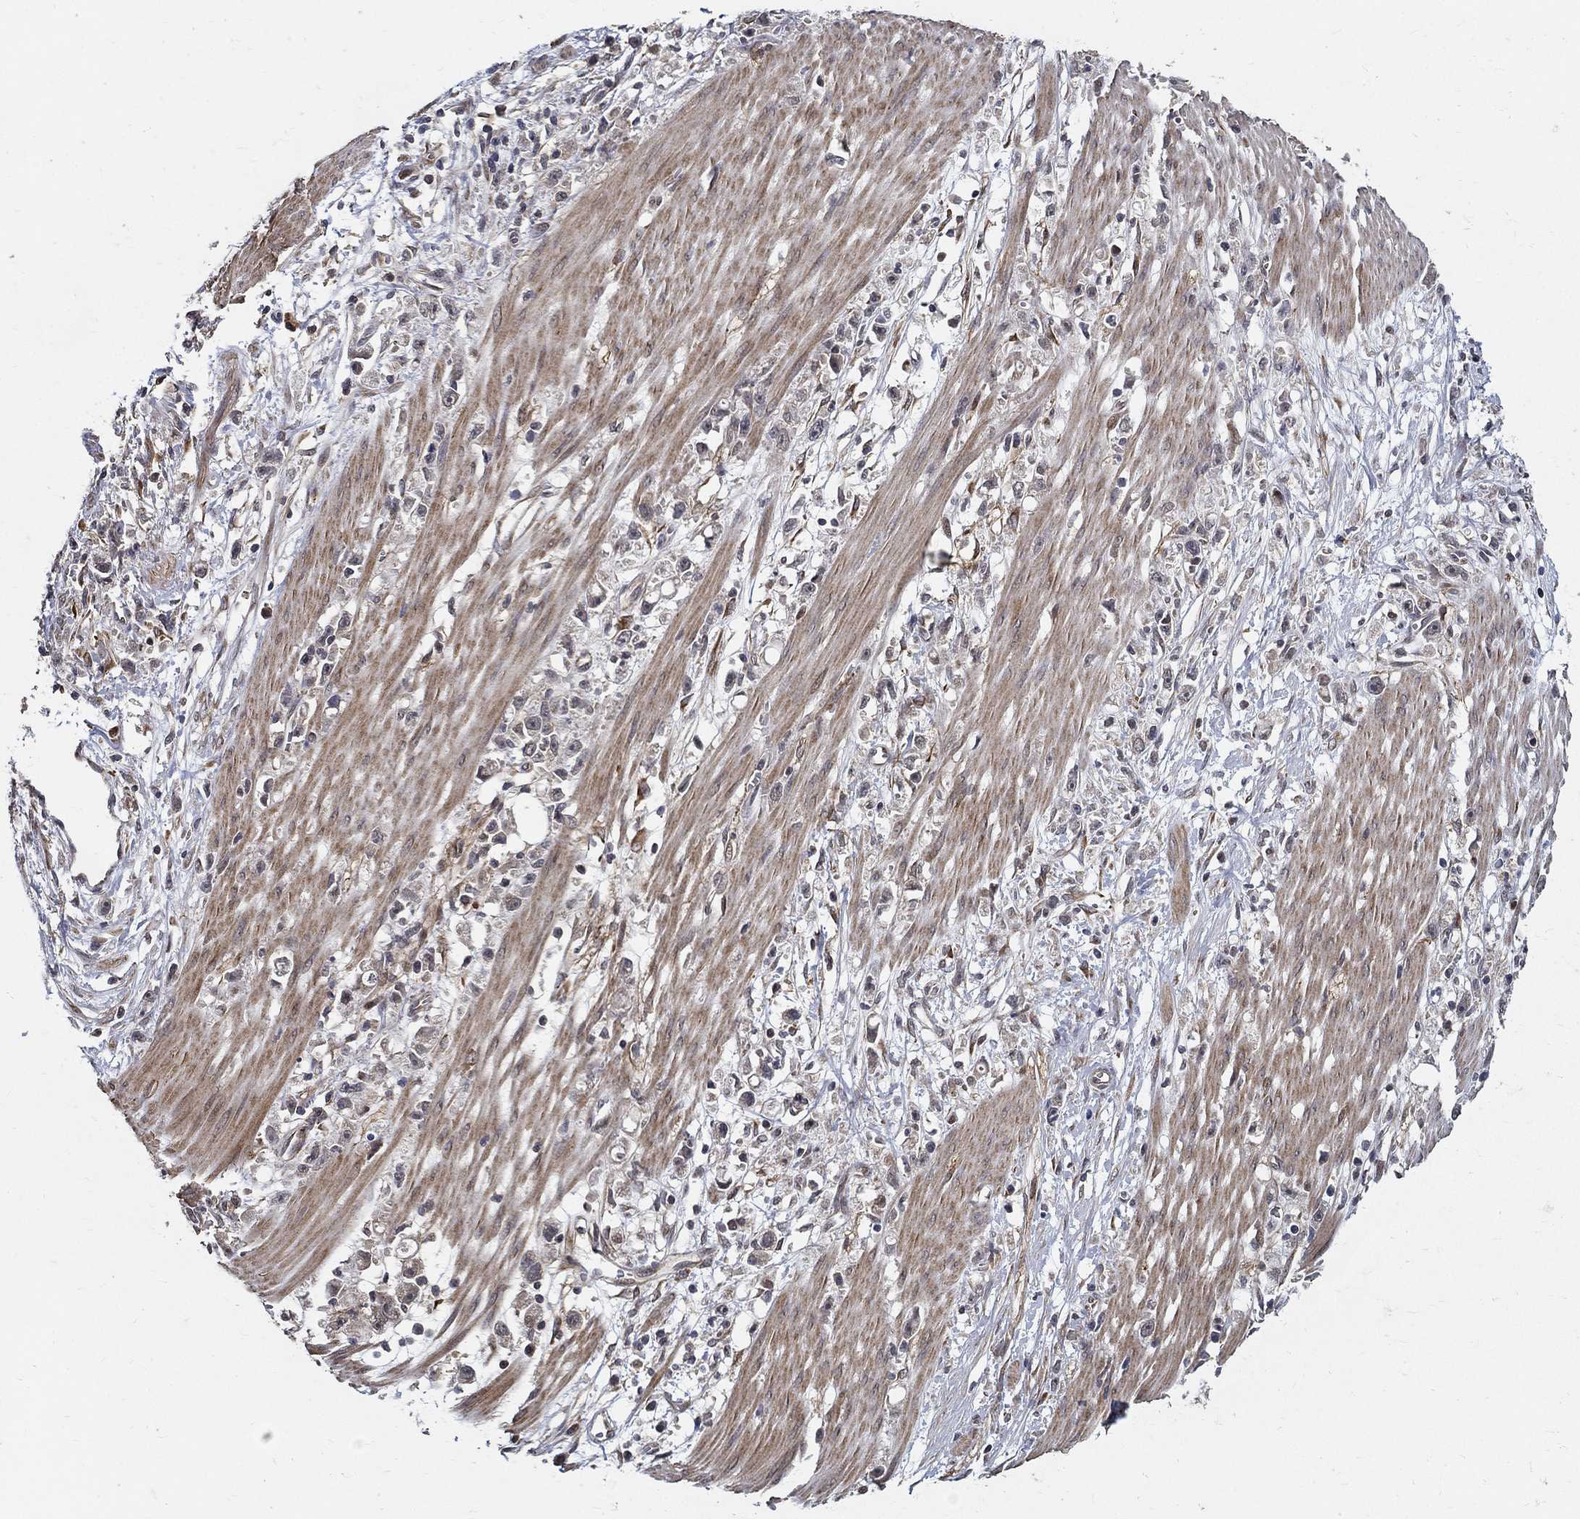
{"staining": {"intensity": "negative", "quantity": "none", "location": "none"}, "tissue": "stomach cancer", "cell_type": "Tumor cells", "image_type": "cancer", "snomed": [{"axis": "morphology", "description": "Adenocarcinoma, NOS"}, {"axis": "topography", "description": "Stomach"}], "caption": "DAB (3,3'-diaminobenzidine) immunohistochemical staining of human adenocarcinoma (stomach) shows no significant positivity in tumor cells.", "gene": "ZNF594", "patient": {"sex": "female", "age": 59}}